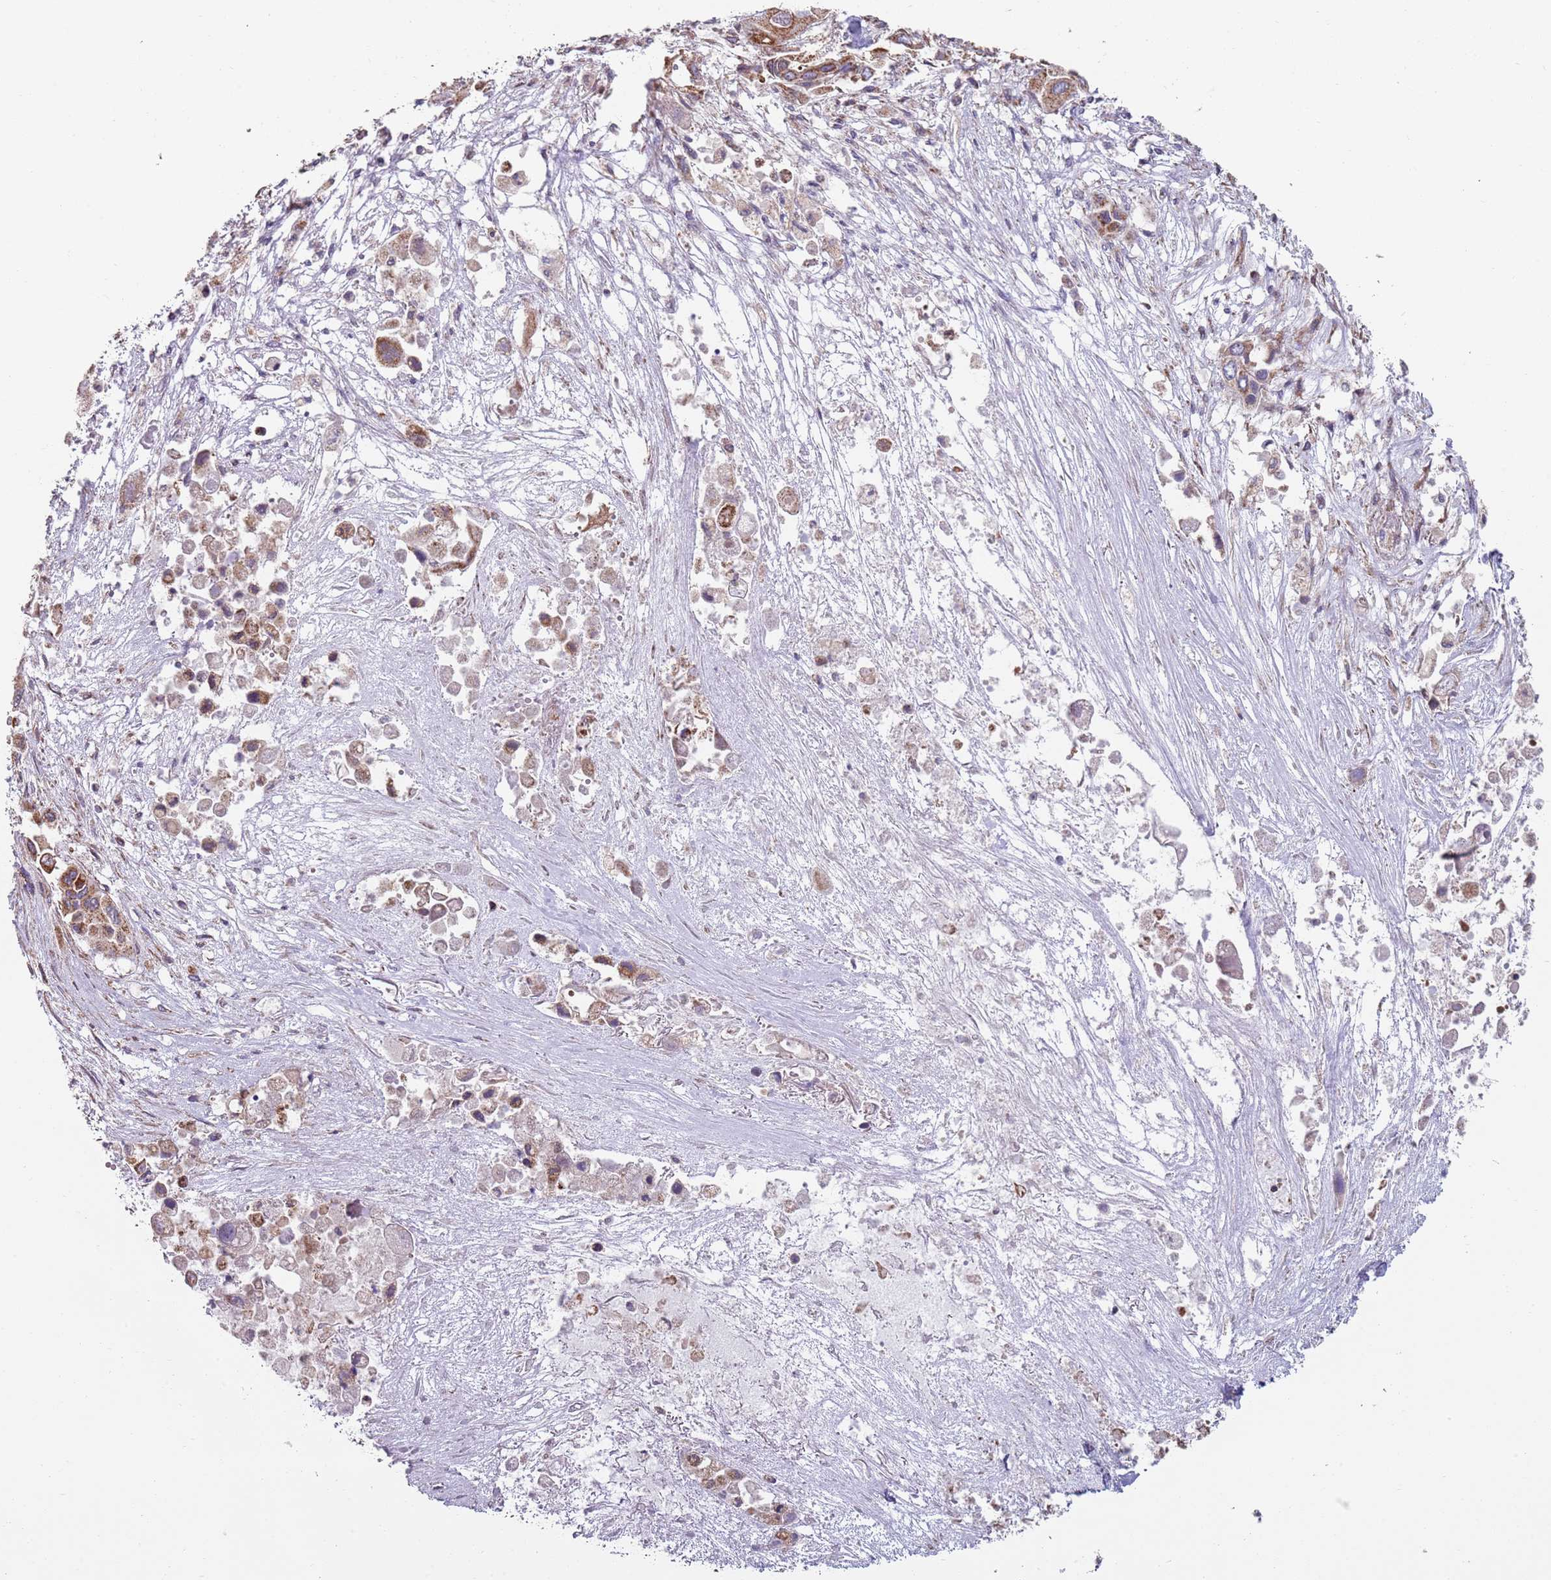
{"staining": {"intensity": "moderate", "quantity": ">75%", "location": "cytoplasmic/membranous"}, "tissue": "pancreatic cancer", "cell_type": "Tumor cells", "image_type": "cancer", "snomed": [{"axis": "morphology", "description": "Adenocarcinoma, NOS"}, {"axis": "topography", "description": "Pancreas"}], "caption": "Adenocarcinoma (pancreatic) tissue exhibits moderate cytoplasmic/membranous staining in about >75% of tumor cells, visualized by immunohistochemistry. Ihc stains the protein of interest in brown and the nuclei are stained blue.", "gene": "GAS8", "patient": {"sex": "male", "age": 92}}